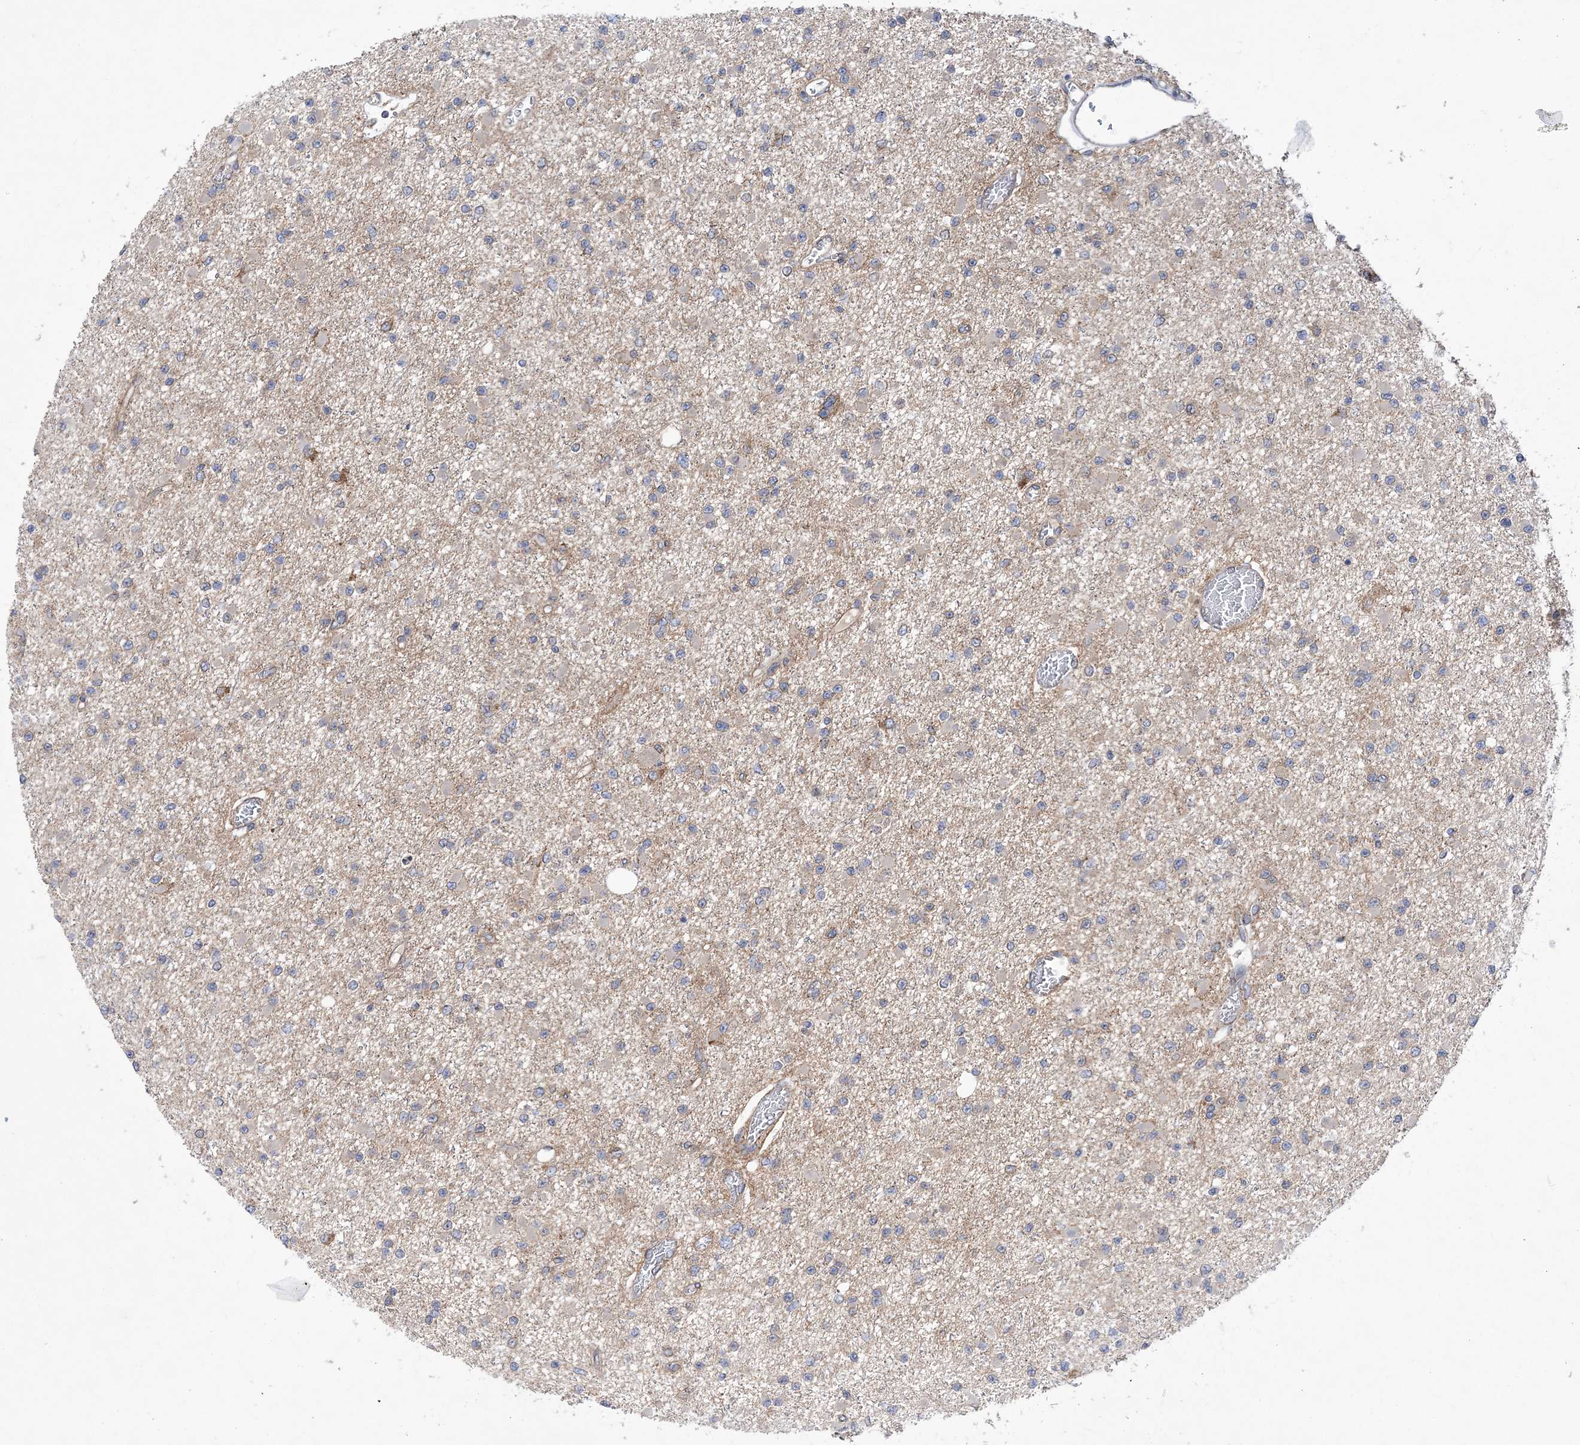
{"staining": {"intensity": "negative", "quantity": "none", "location": "none"}, "tissue": "glioma", "cell_type": "Tumor cells", "image_type": "cancer", "snomed": [{"axis": "morphology", "description": "Glioma, malignant, Low grade"}, {"axis": "topography", "description": "Brain"}], "caption": "High power microscopy histopathology image of an immunohistochemistry (IHC) micrograph of glioma, revealing no significant positivity in tumor cells.", "gene": "COPB2", "patient": {"sex": "female", "age": 22}}